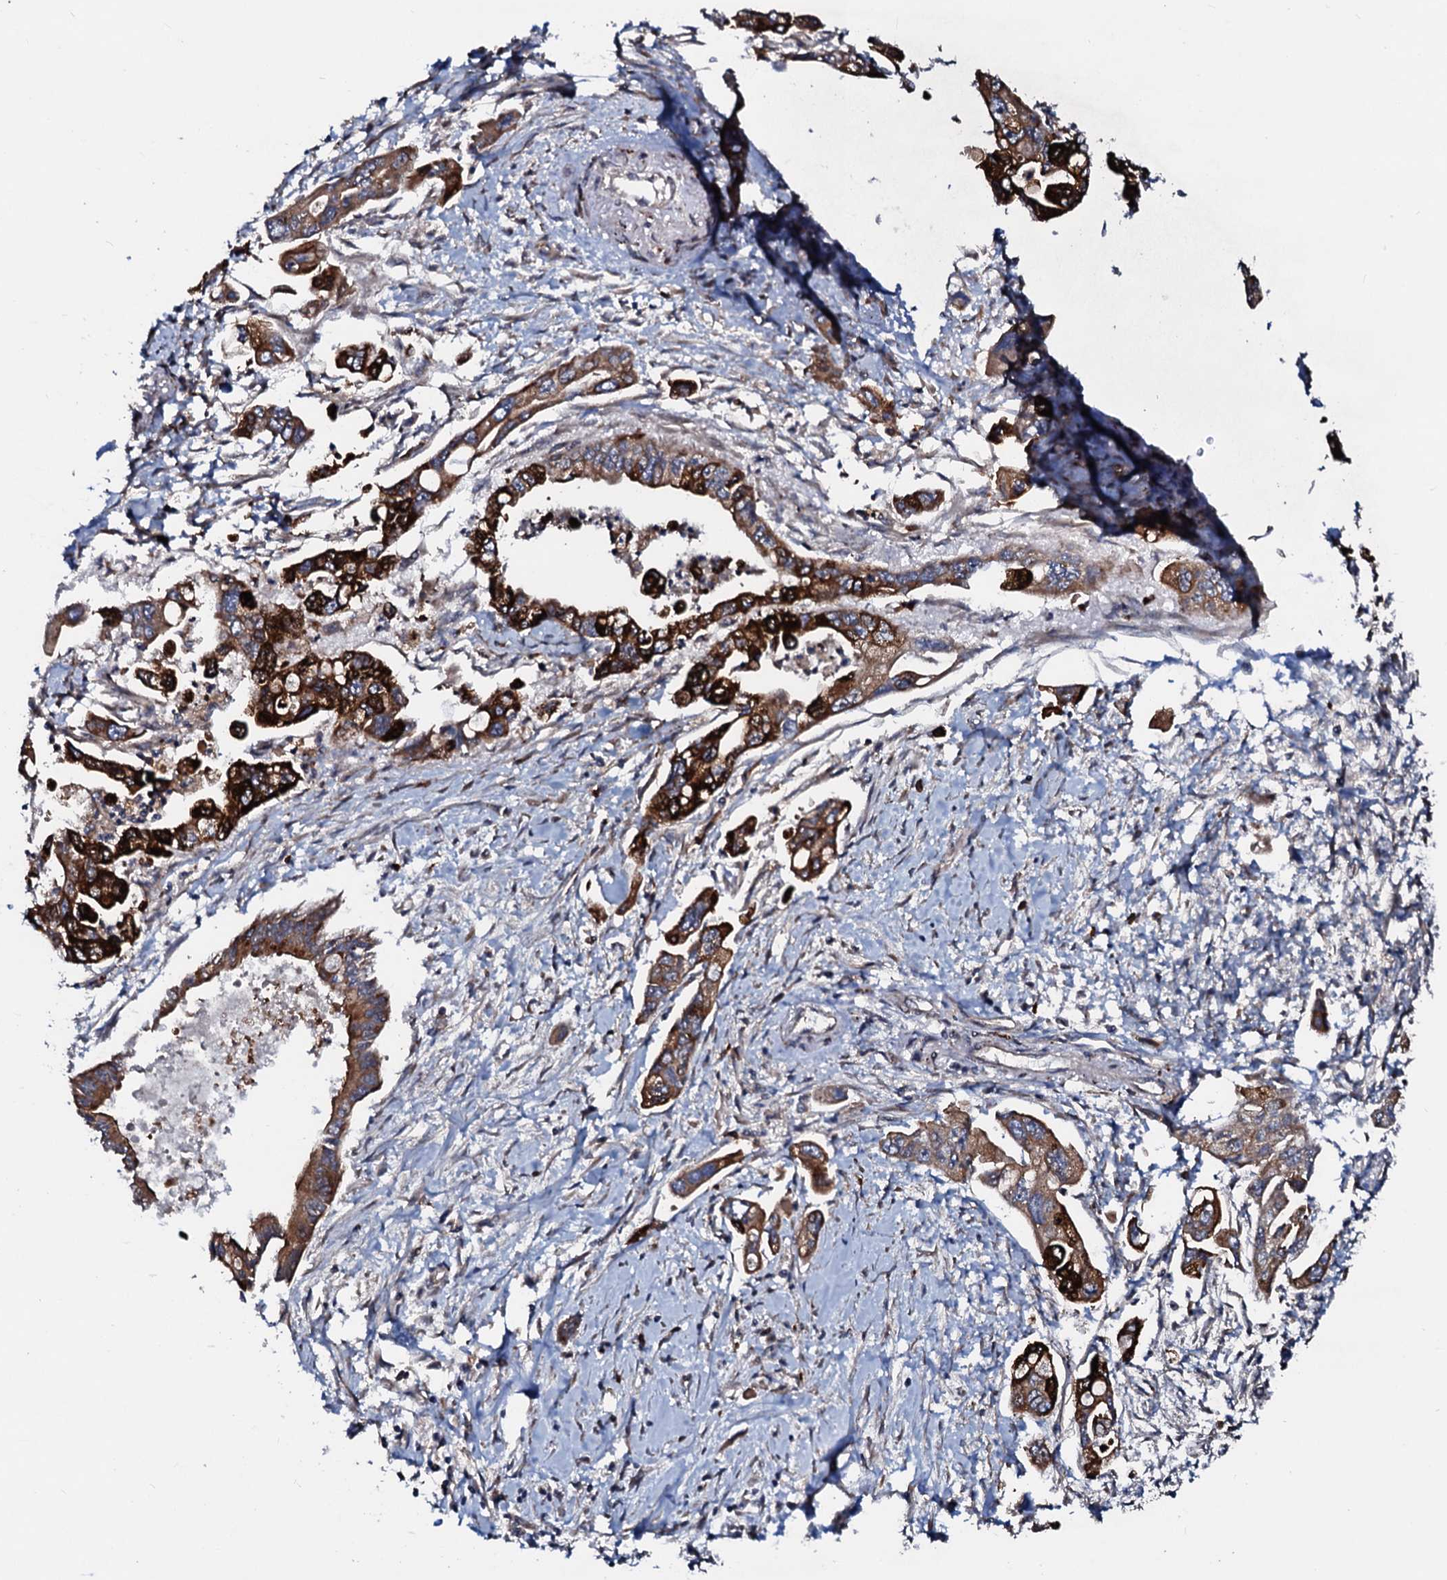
{"staining": {"intensity": "strong", "quantity": ">75%", "location": "cytoplasmic/membranous"}, "tissue": "pancreatic cancer", "cell_type": "Tumor cells", "image_type": "cancer", "snomed": [{"axis": "morphology", "description": "Adenocarcinoma, NOS"}, {"axis": "topography", "description": "Pancreas"}], "caption": "An immunohistochemistry histopathology image of neoplastic tissue is shown. Protein staining in brown highlights strong cytoplasmic/membranous positivity in adenocarcinoma (pancreatic) within tumor cells. Using DAB (brown) and hematoxylin (blue) stains, captured at high magnification using brightfield microscopy.", "gene": "SDHAF2", "patient": {"sex": "male", "age": 70}}